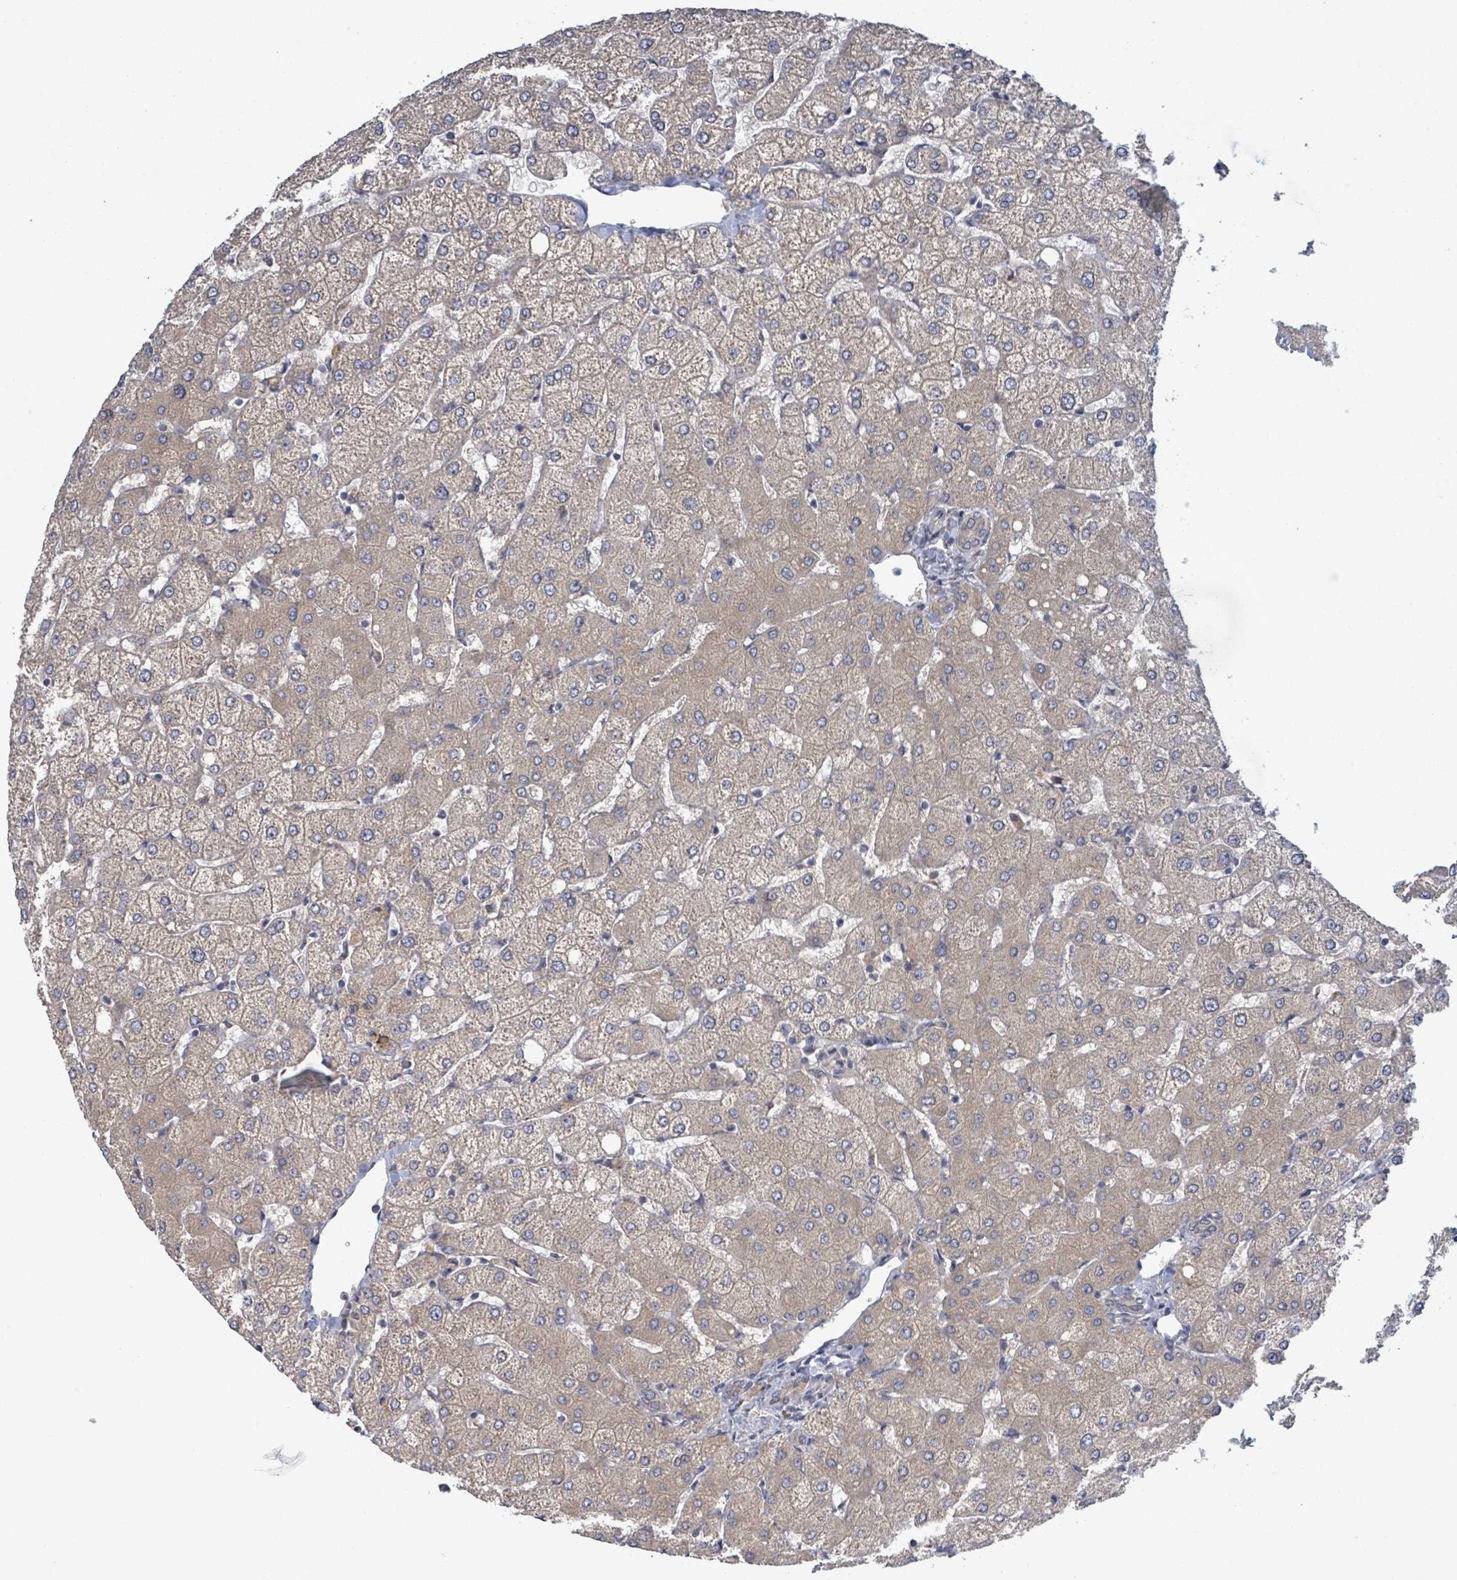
{"staining": {"intensity": "weak", "quantity": "25%-75%", "location": "cytoplasmic/membranous"}, "tissue": "liver", "cell_type": "Cholangiocytes", "image_type": "normal", "snomed": [{"axis": "morphology", "description": "Normal tissue, NOS"}, {"axis": "topography", "description": "Liver"}], "caption": "DAB immunohistochemical staining of unremarkable human liver demonstrates weak cytoplasmic/membranous protein positivity in about 25%-75% of cholangiocytes. (Stains: DAB (3,3'-diaminobenzidine) in brown, nuclei in blue, Microscopy: brightfield microscopy at high magnification).", "gene": "ATP13A1", "patient": {"sex": "female", "age": 54}}